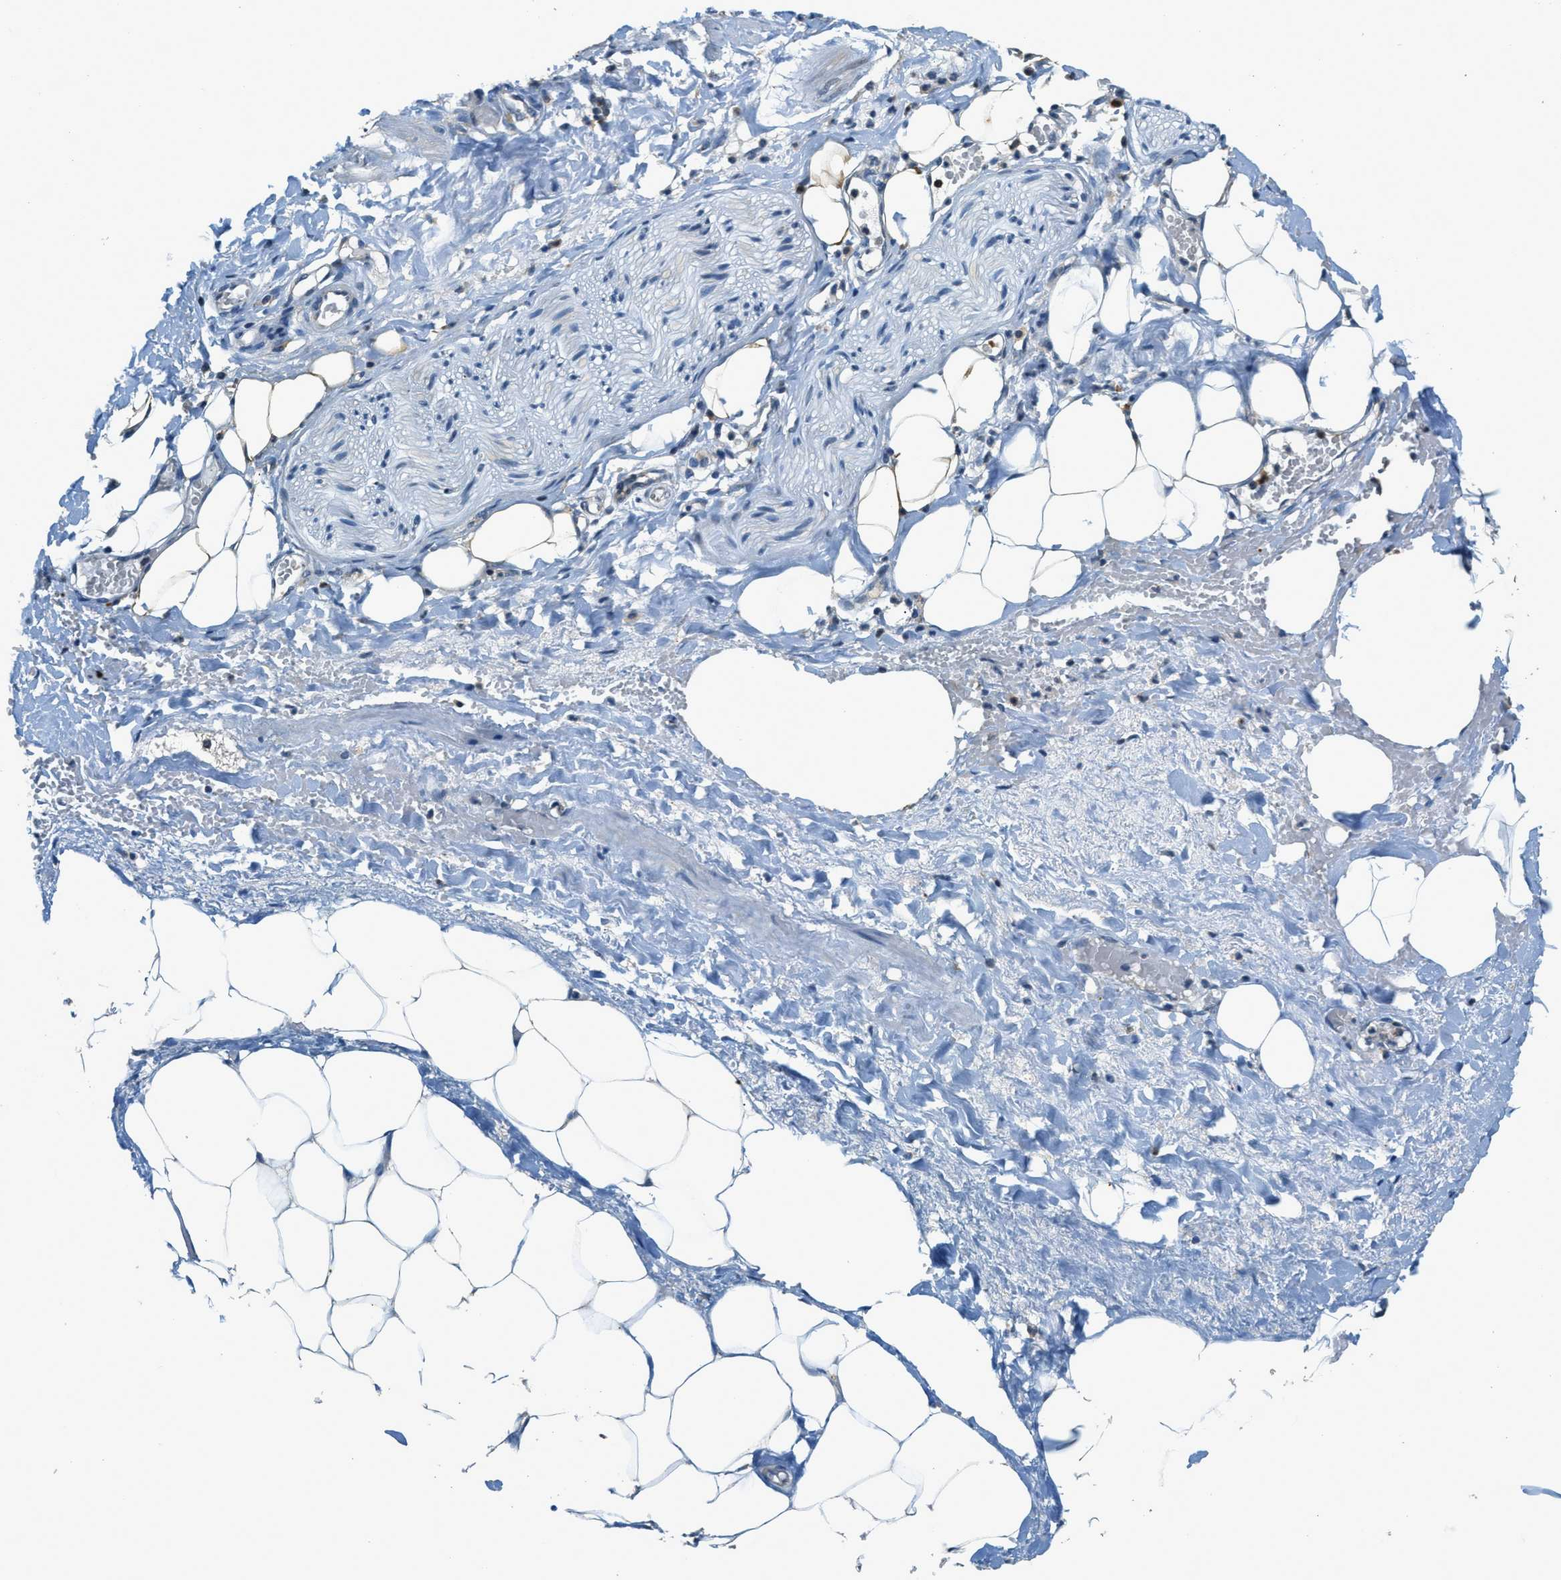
{"staining": {"intensity": "moderate", "quantity": ">75%", "location": "cytoplasmic/membranous"}, "tissue": "adipose tissue", "cell_type": "Adipocytes", "image_type": "normal", "snomed": [{"axis": "morphology", "description": "Normal tissue, NOS"}, {"axis": "topography", "description": "Soft tissue"}, {"axis": "topography", "description": "Vascular tissue"}], "caption": "Protein staining demonstrates moderate cytoplasmic/membranous expression in about >75% of adipocytes in unremarkable adipose tissue.", "gene": "HERC2", "patient": {"sex": "female", "age": 35}}